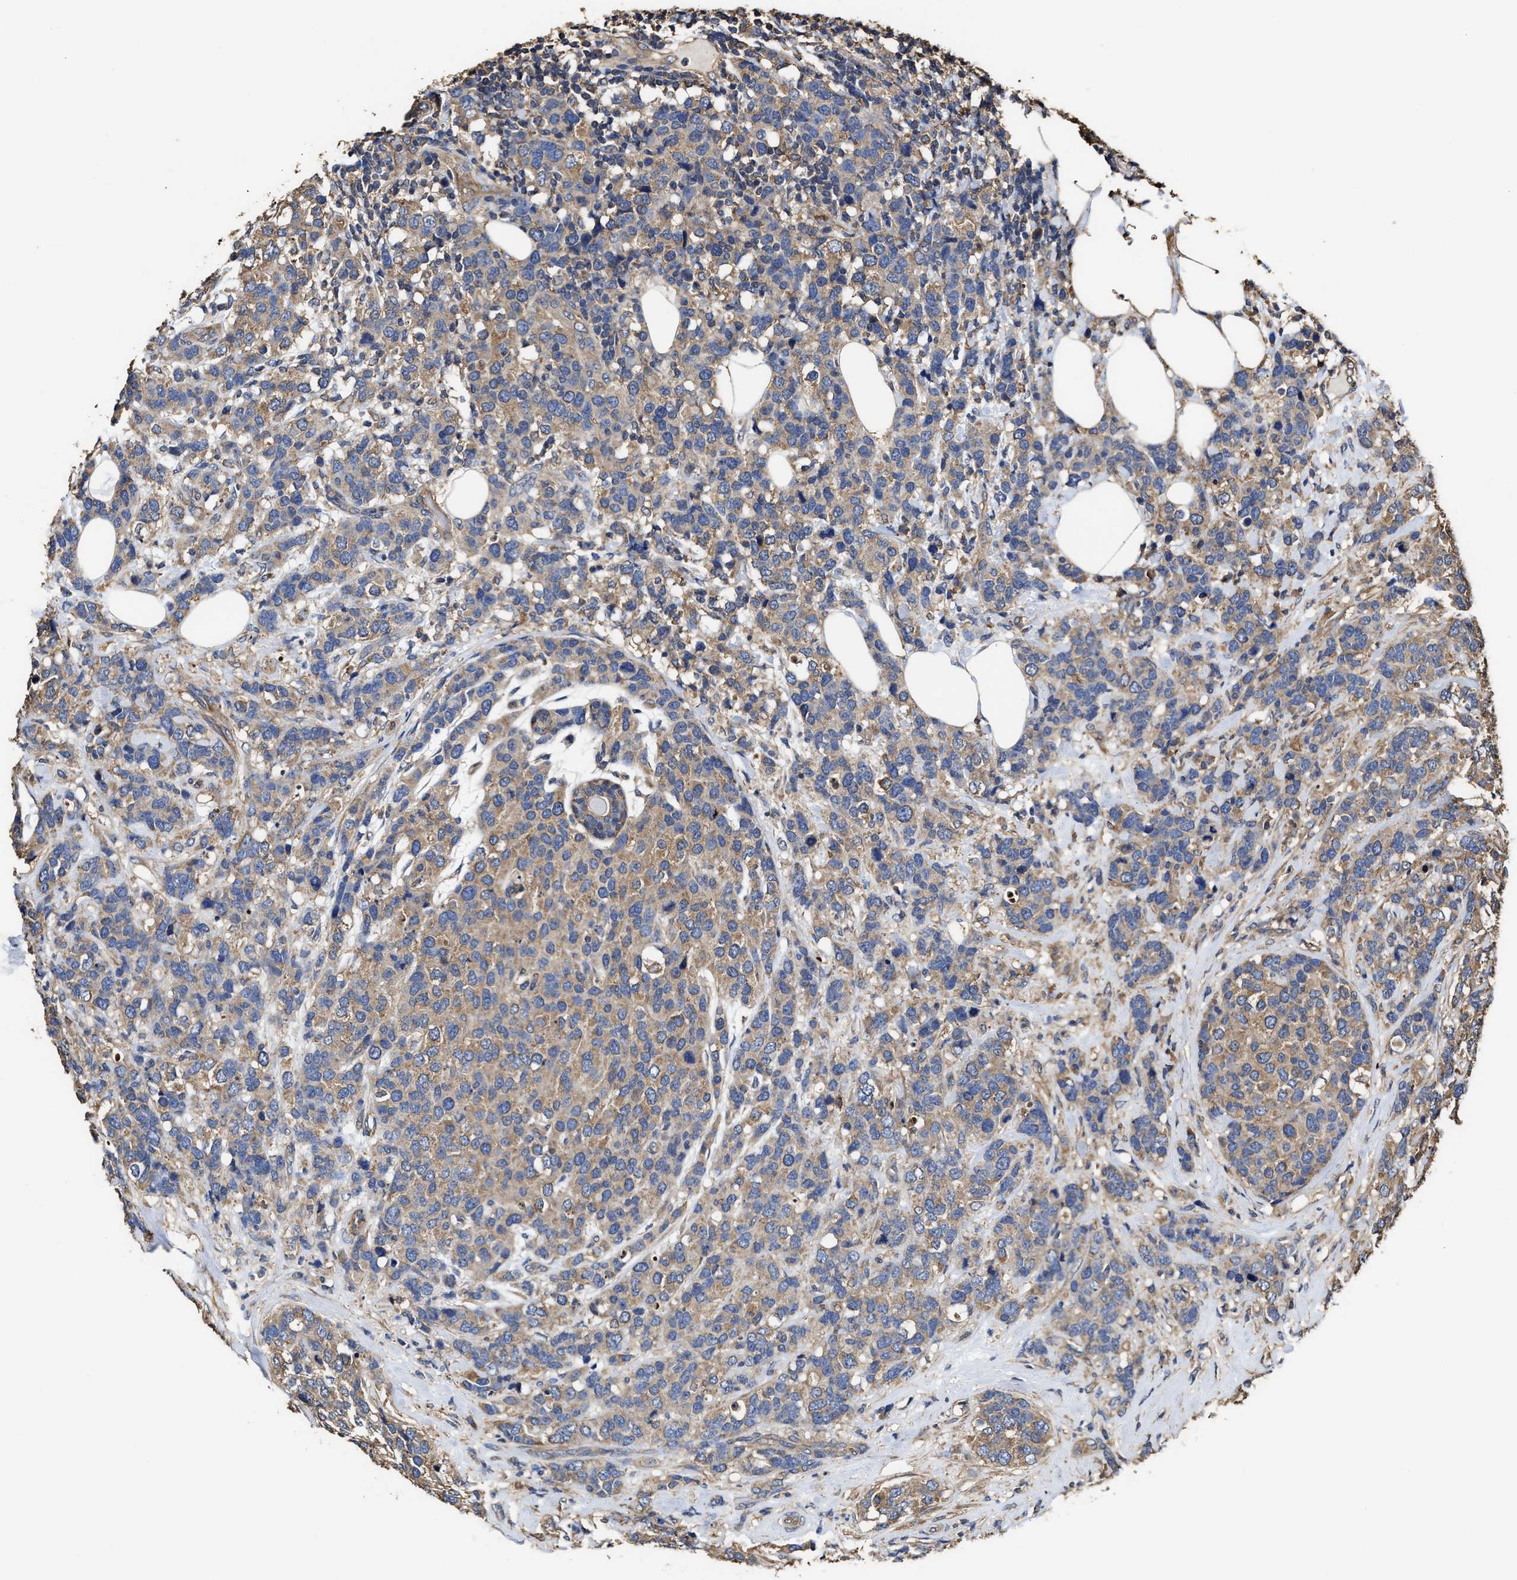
{"staining": {"intensity": "moderate", "quantity": ">75%", "location": "cytoplasmic/membranous"}, "tissue": "breast cancer", "cell_type": "Tumor cells", "image_type": "cancer", "snomed": [{"axis": "morphology", "description": "Lobular carcinoma"}, {"axis": "topography", "description": "Breast"}], "caption": "Immunohistochemistry (IHC) photomicrograph of lobular carcinoma (breast) stained for a protein (brown), which demonstrates medium levels of moderate cytoplasmic/membranous staining in about >75% of tumor cells.", "gene": "SFXN4", "patient": {"sex": "female", "age": 59}}